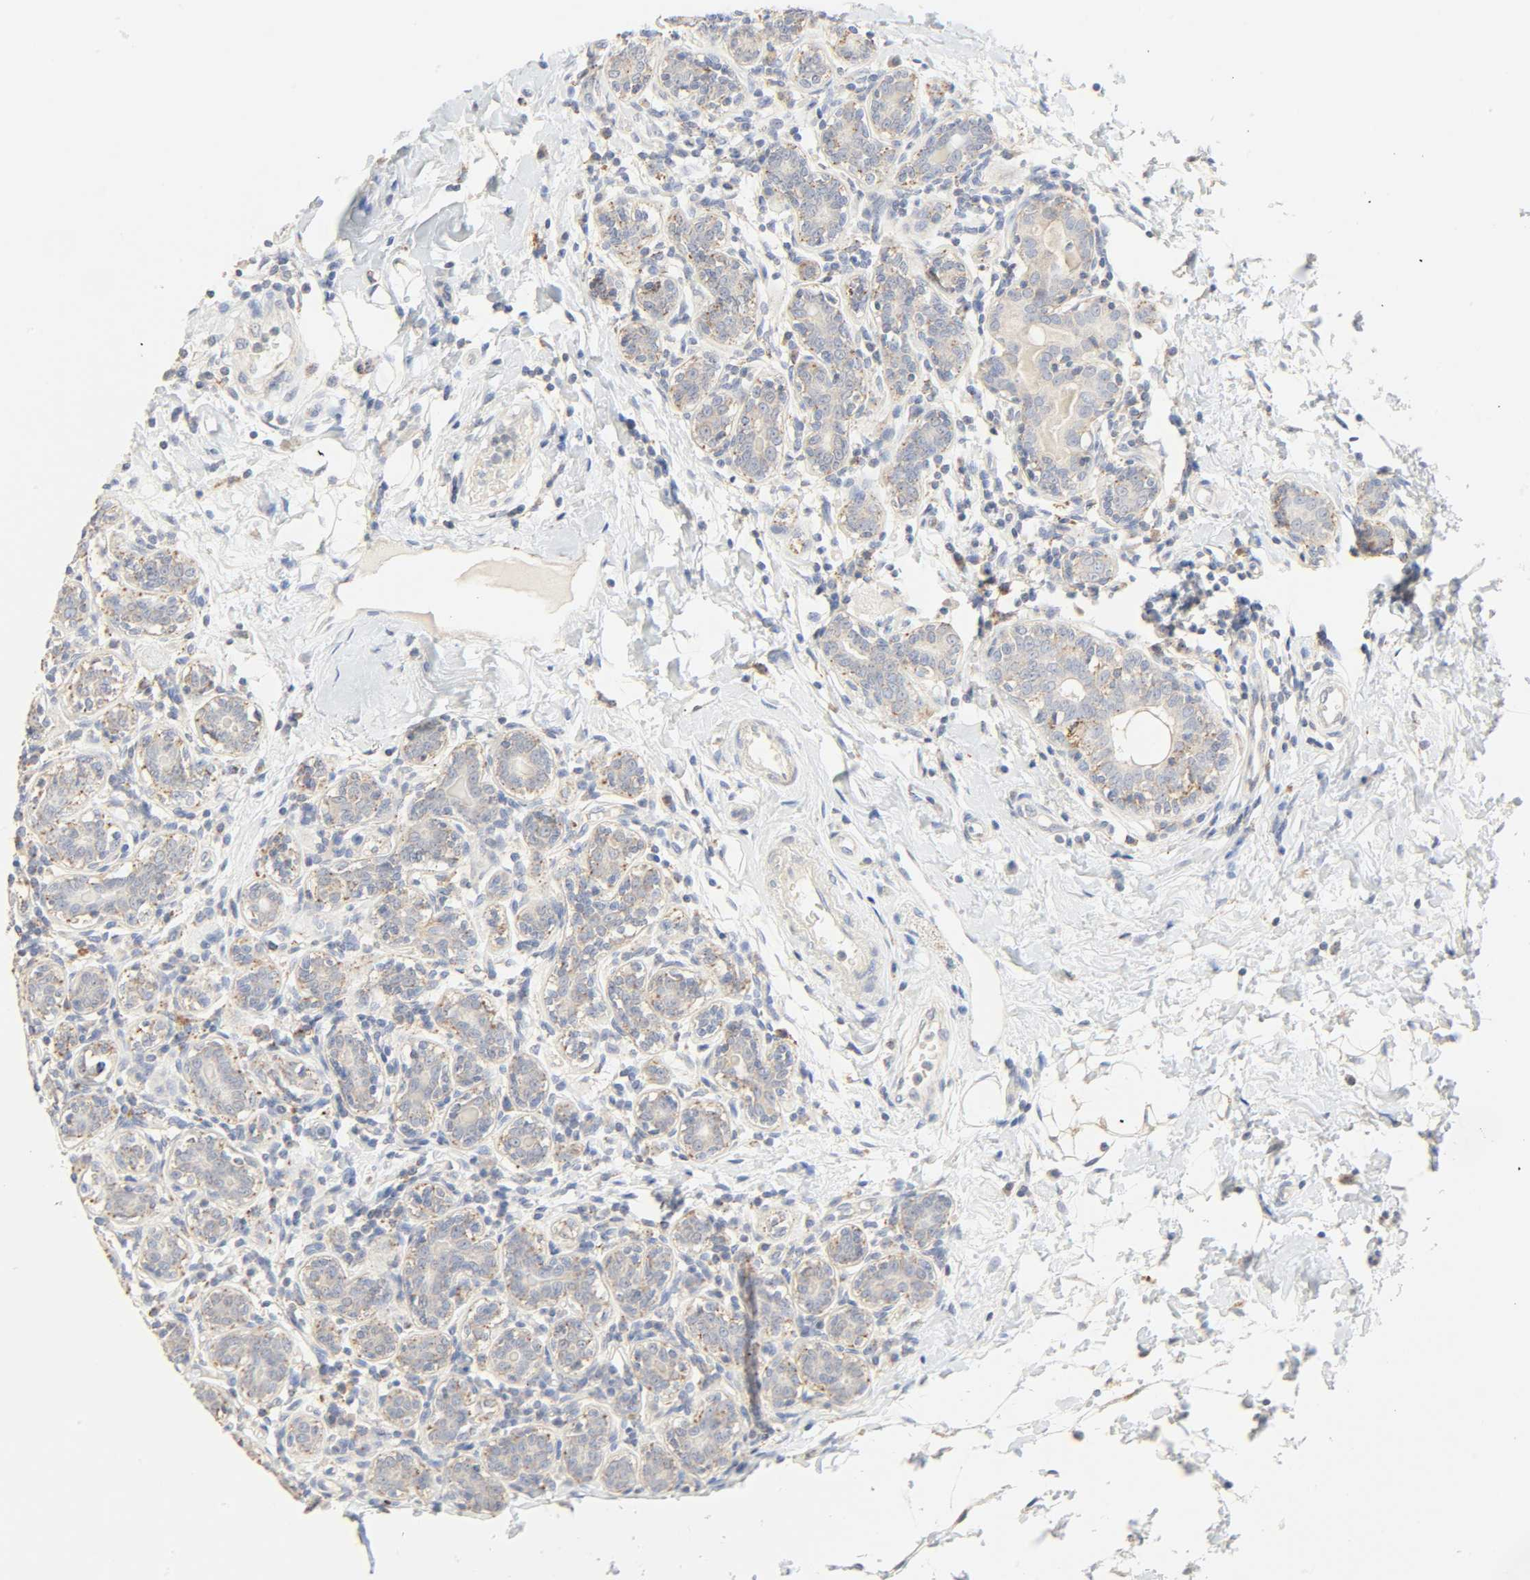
{"staining": {"intensity": "weak", "quantity": "25%-75%", "location": "cytoplasmic/membranous"}, "tissue": "breast cancer", "cell_type": "Tumor cells", "image_type": "cancer", "snomed": [{"axis": "morphology", "description": "Normal tissue, NOS"}, {"axis": "morphology", "description": "Lobular carcinoma"}, {"axis": "topography", "description": "Breast"}], "caption": "An IHC micrograph of tumor tissue is shown. Protein staining in brown highlights weak cytoplasmic/membranous positivity in breast cancer (lobular carcinoma) within tumor cells.", "gene": "CAMK2A", "patient": {"sex": "female", "age": 47}}